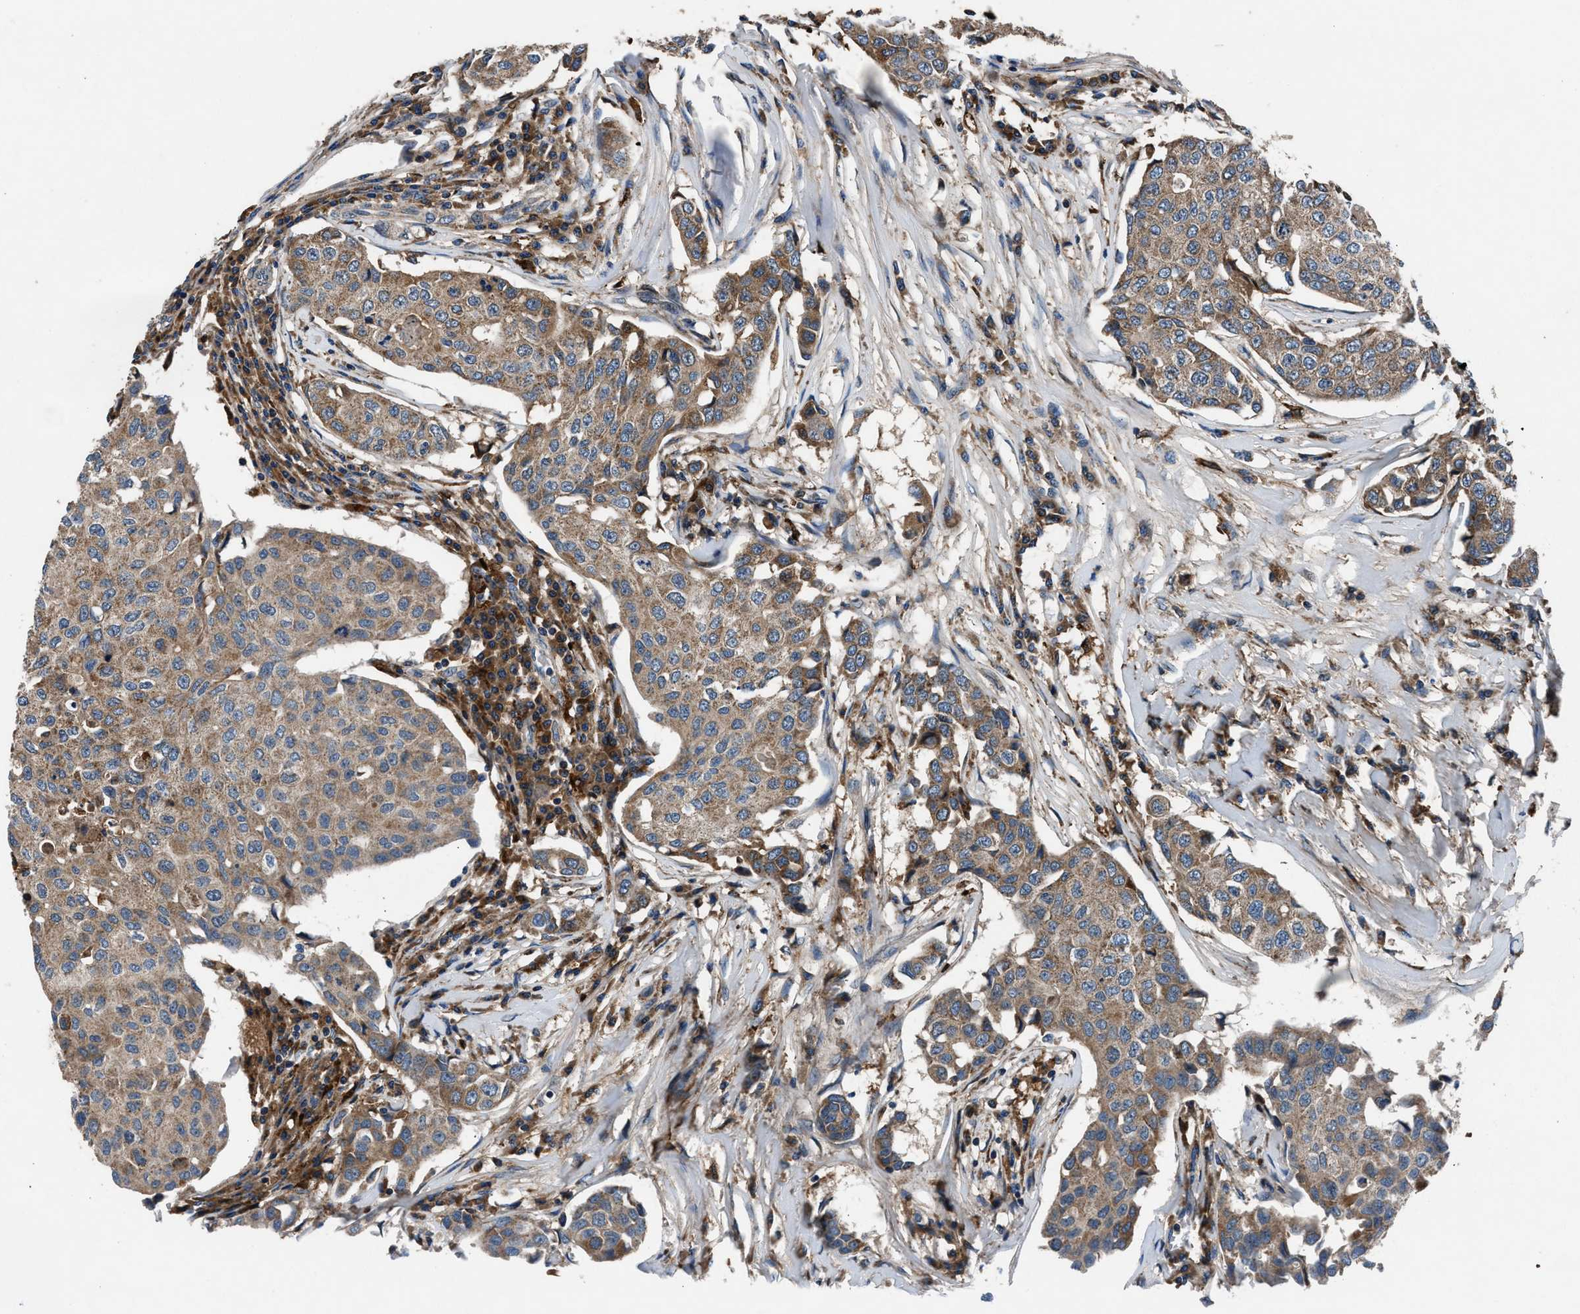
{"staining": {"intensity": "weak", "quantity": ">75%", "location": "cytoplasmic/membranous"}, "tissue": "breast cancer", "cell_type": "Tumor cells", "image_type": "cancer", "snomed": [{"axis": "morphology", "description": "Duct carcinoma"}, {"axis": "topography", "description": "Breast"}], "caption": "Protein analysis of breast intraductal carcinoma tissue shows weak cytoplasmic/membranous expression in about >75% of tumor cells.", "gene": "FAM221A", "patient": {"sex": "female", "age": 80}}